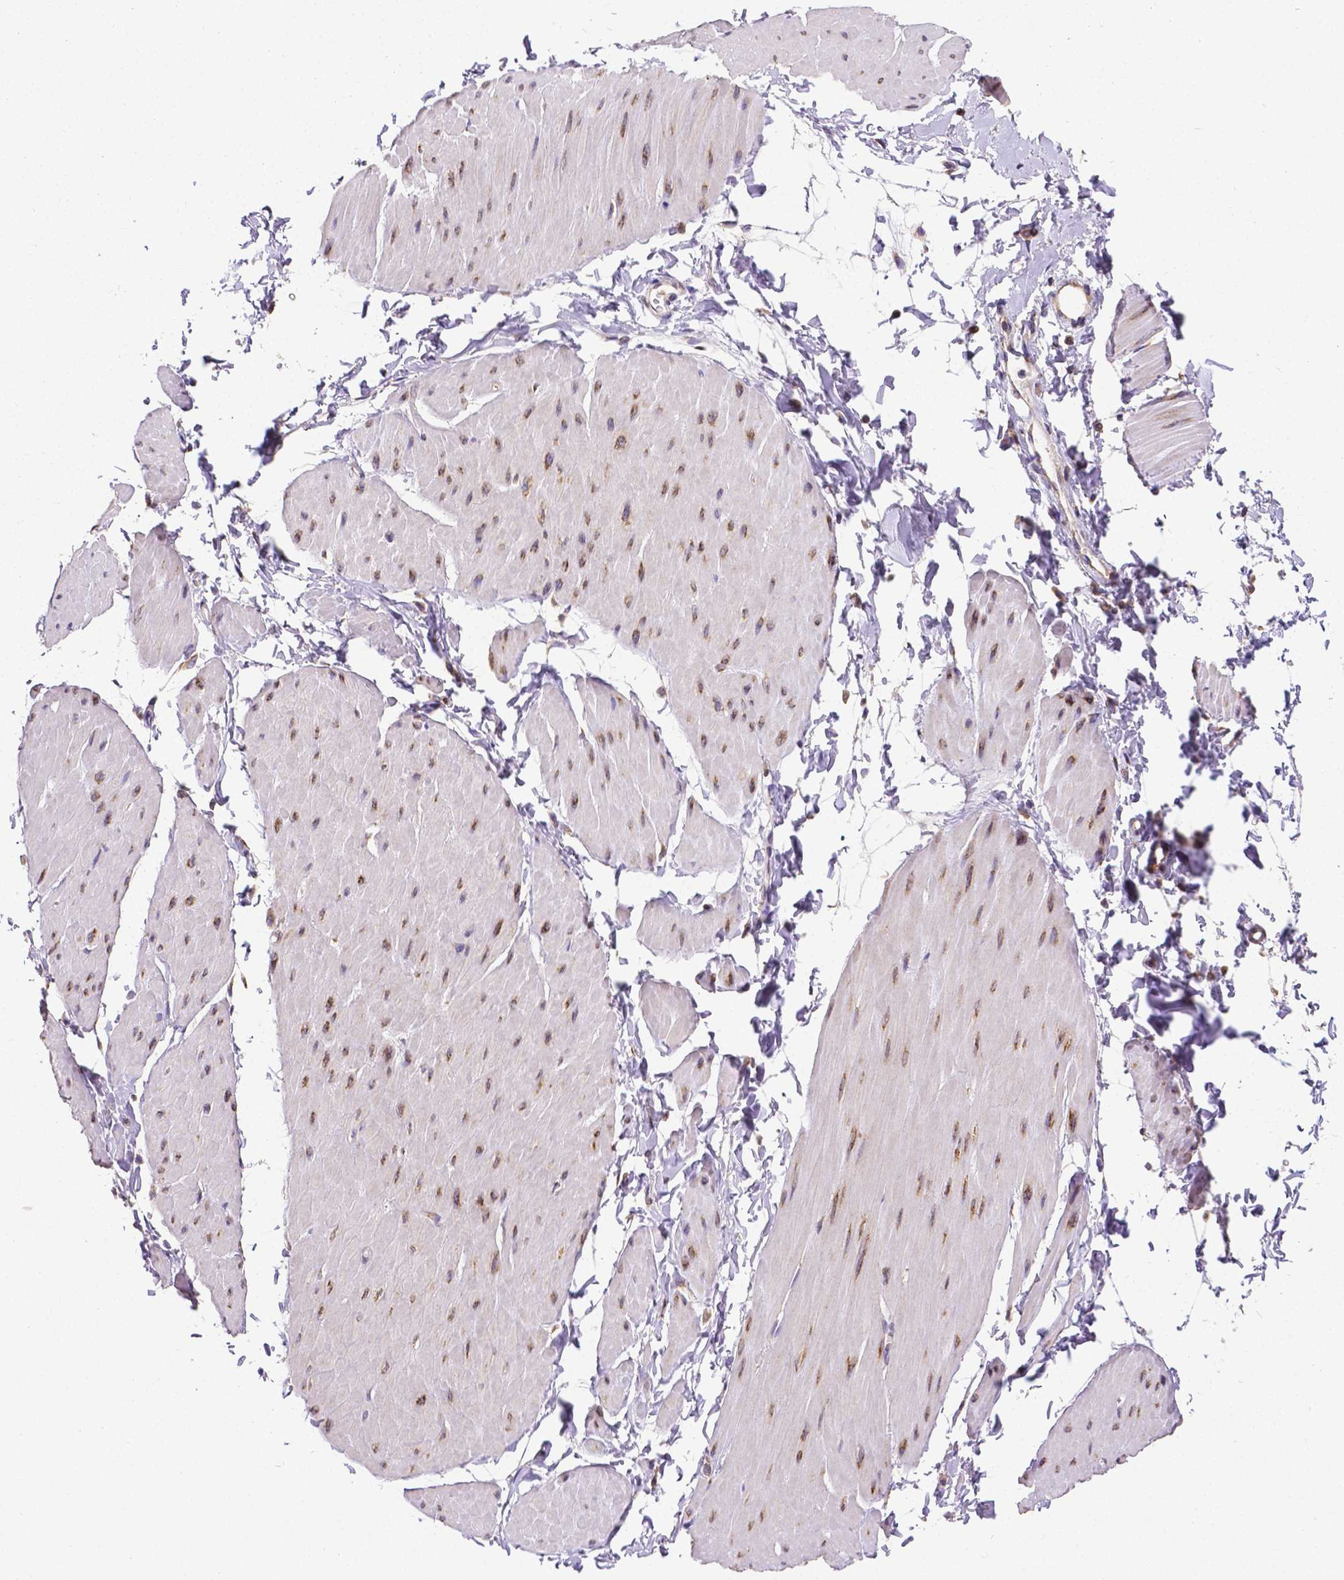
{"staining": {"intensity": "negative", "quantity": "none", "location": "none"}, "tissue": "adipose tissue", "cell_type": "Adipocytes", "image_type": "normal", "snomed": [{"axis": "morphology", "description": "Normal tissue, NOS"}, {"axis": "topography", "description": "Smooth muscle"}, {"axis": "topography", "description": "Peripheral nerve tissue"}], "caption": "Human adipose tissue stained for a protein using immunohistochemistry demonstrates no expression in adipocytes.", "gene": "MTDH", "patient": {"sex": "male", "age": 58}}